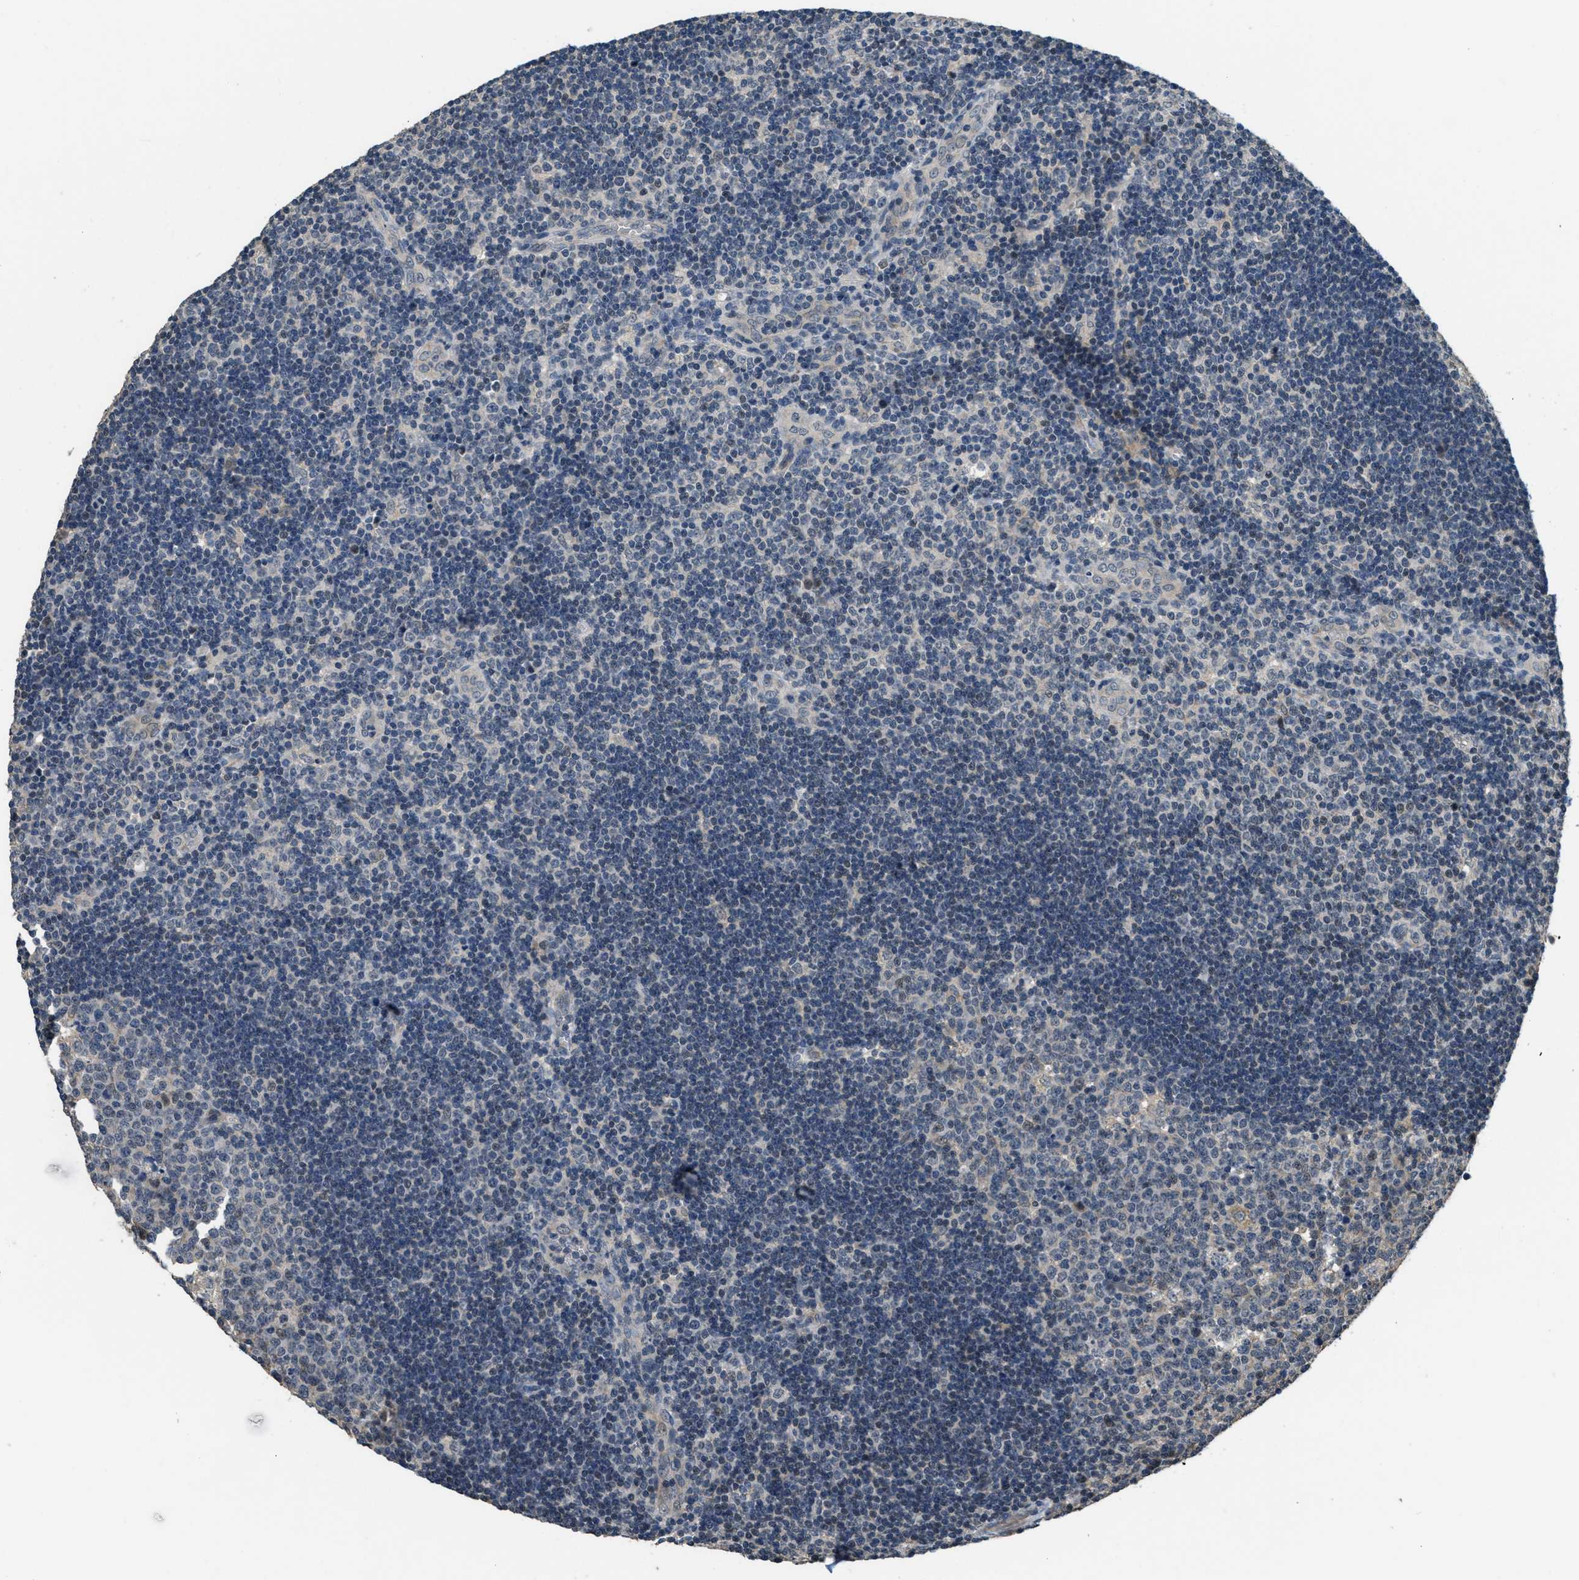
{"staining": {"intensity": "negative", "quantity": "none", "location": "none"}, "tissue": "lymph node", "cell_type": "Germinal center cells", "image_type": "normal", "snomed": [{"axis": "morphology", "description": "Normal tissue, NOS"}, {"axis": "topography", "description": "Lymph node"}, {"axis": "topography", "description": "Salivary gland"}], "caption": "Germinal center cells show no significant protein positivity in normal lymph node. Brightfield microscopy of immunohistochemistry stained with DAB (3,3'-diaminobenzidine) (brown) and hematoxylin (blue), captured at high magnification.", "gene": "NAT1", "patient": {"sex": "male", "age": 8}}